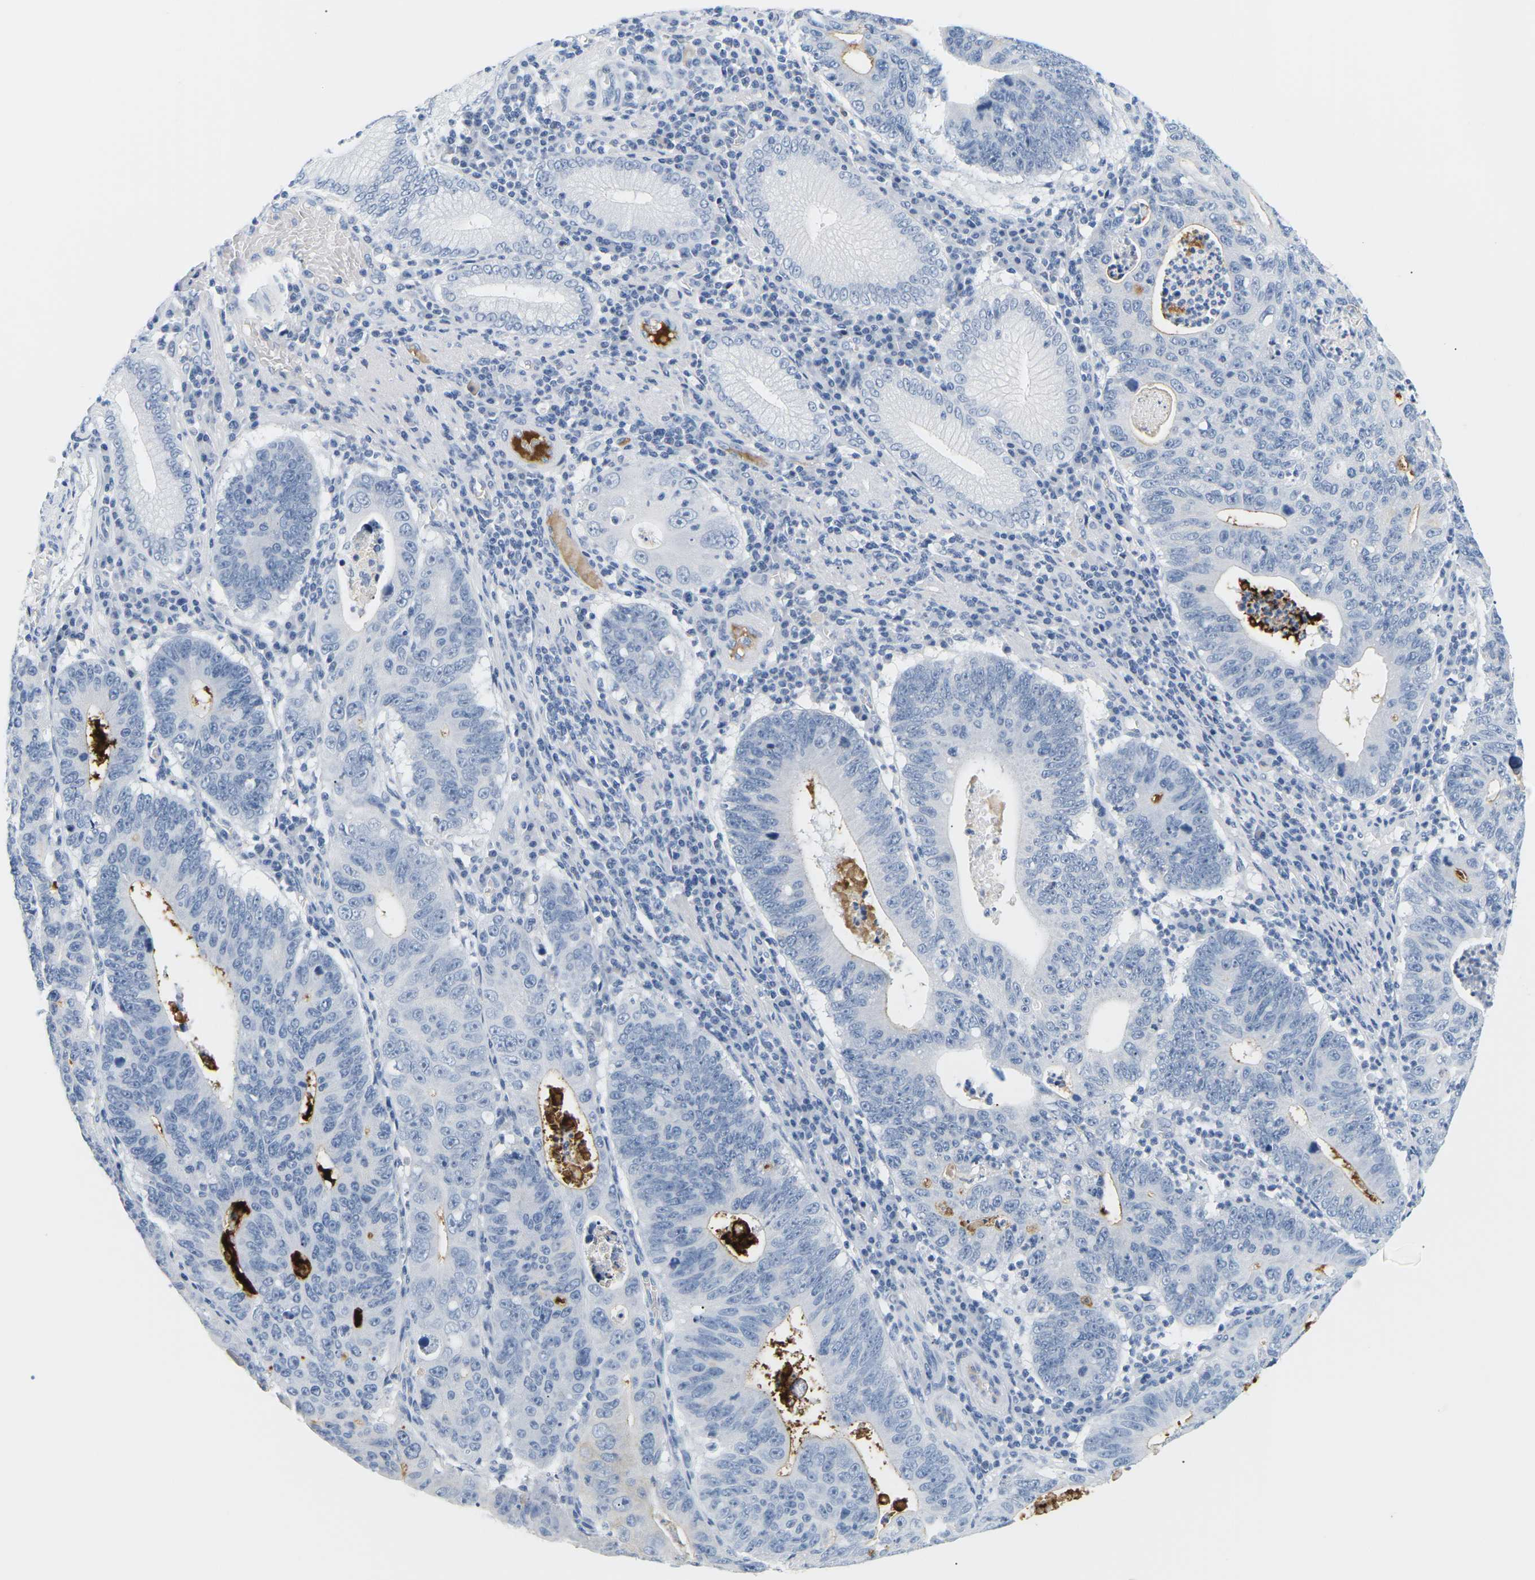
{"staining": {"intensity": "negative", "quantity": "none", "location": "none"}, "tissue": "stomach cancer", "cell_type": "Tumor cells", "image_type": "cancer", "snomed": [{"axis": "morphology", "description": "Adenocarcinoma, NOS"}, {"axis": "topography", "description": "Stomach"}], "caption": "Protein analysis of stomach cancer (adenocarcinoma) demonstrates no significant expression in tumor cells.", "gene": "APOB", "patient": {"sex": "male", "age": 59}}